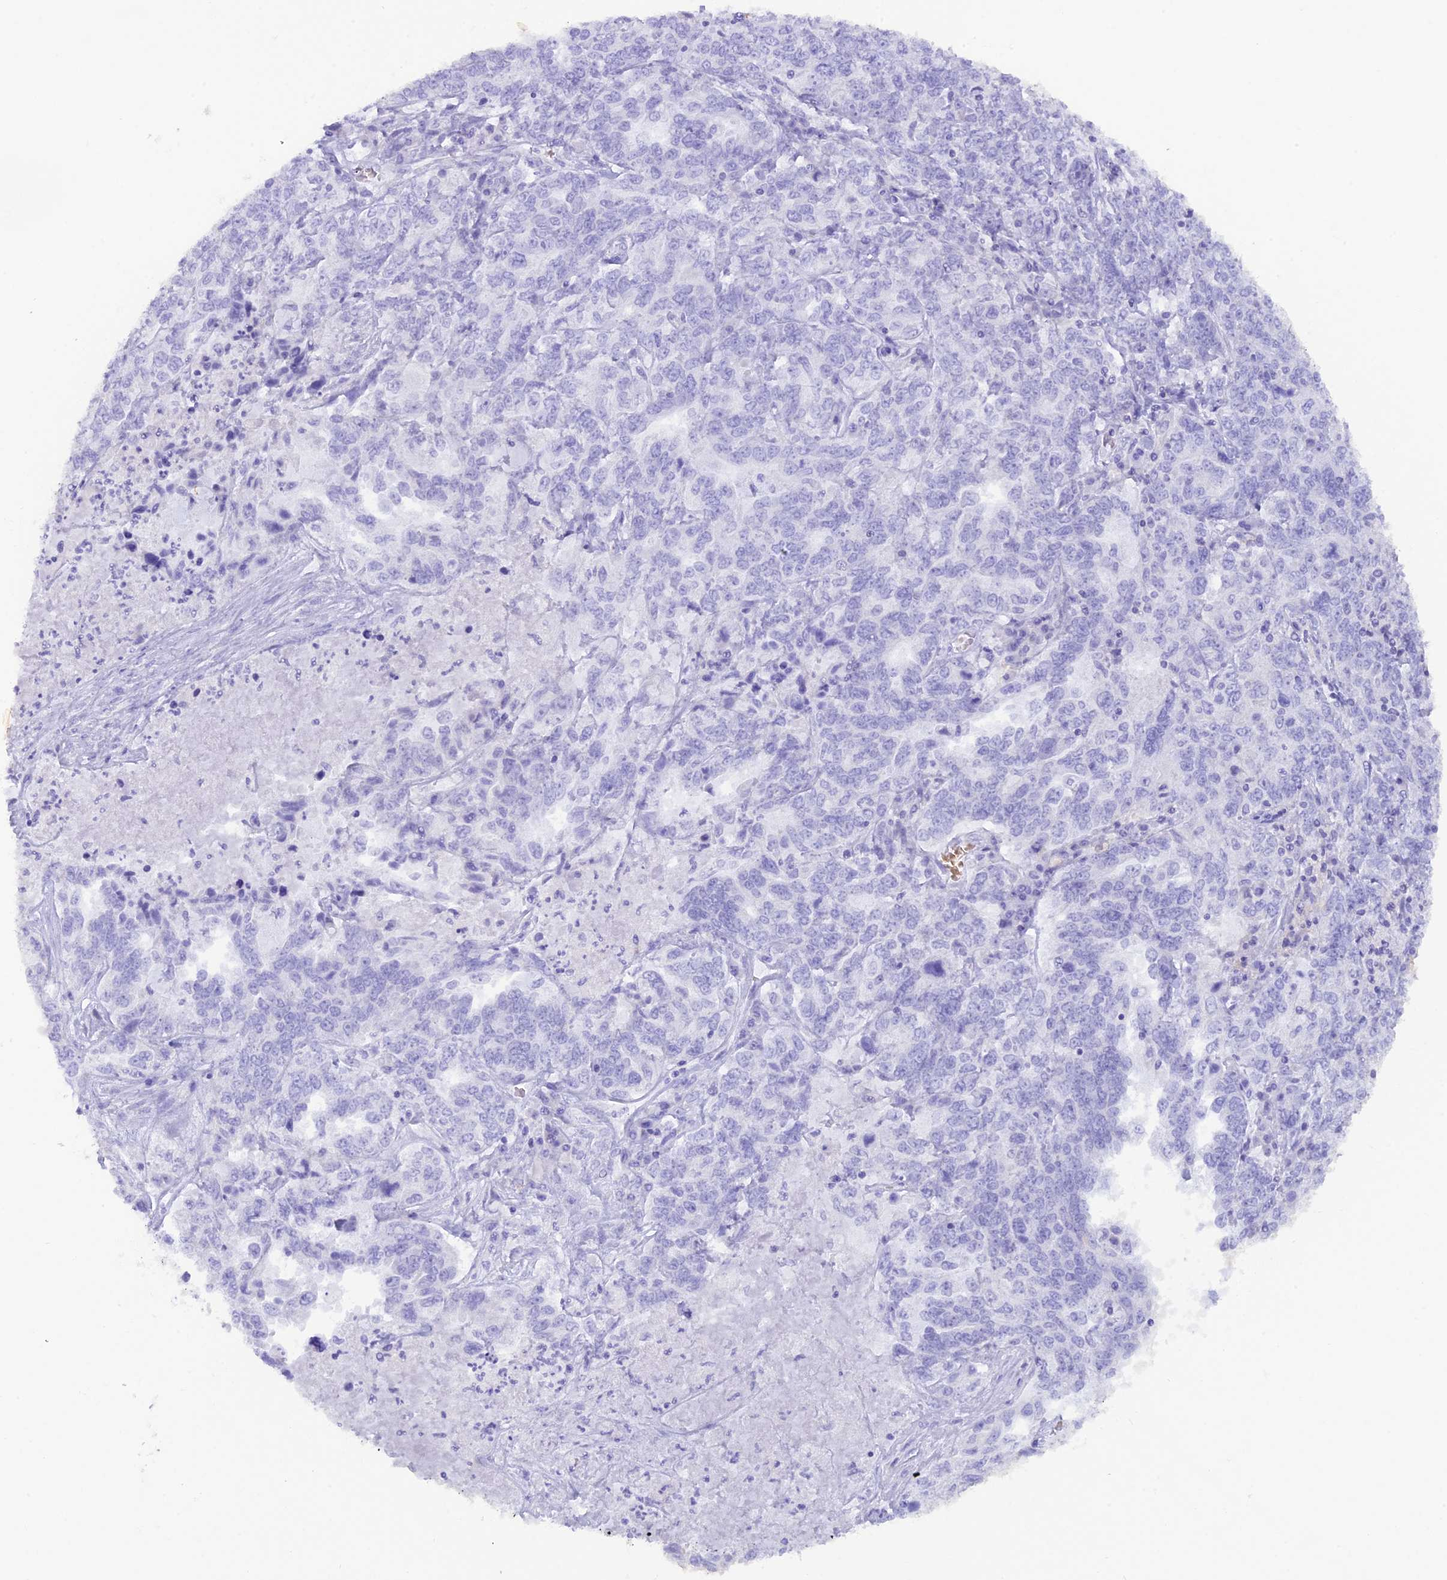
{"staining": {"intensity": "negative", "quantity": "none", "location": "none"}, "tissue": "ovarian cancer", "cell_type": "Tumor cells", "image_type": "cancer", "snomed": [{"axis": "morphology", "description": "Carcinoma, endometroid"}, {"axis": "topography", "description": "Ovary"}], "caption": "A micrograph of human ovarian endometroid carcinoma is negative for staining in tumor cells.", "gene": "GLYATL1", "patient": {"sex": "female", "age": 62}}